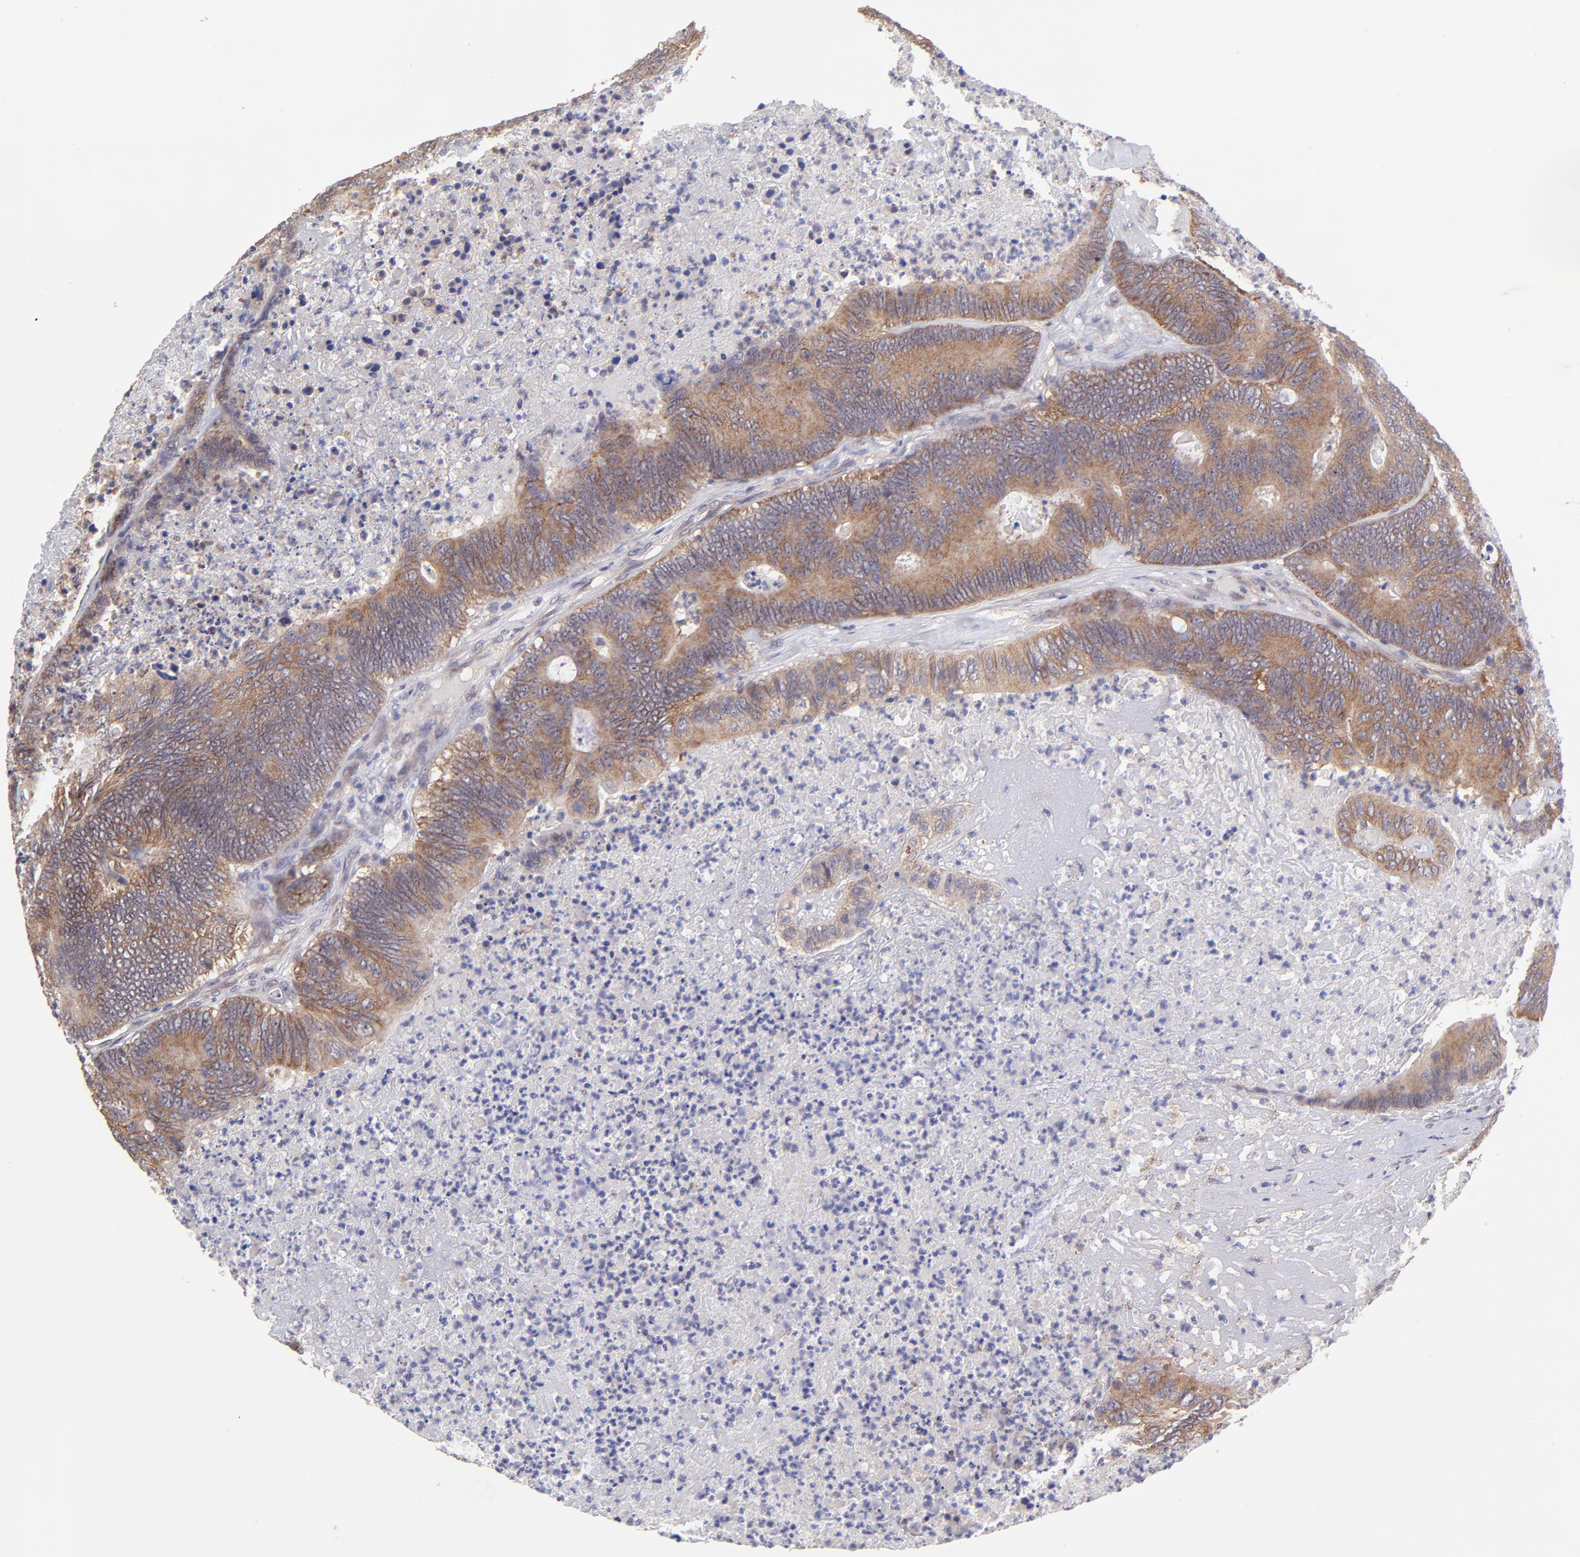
{"staining": {"intensity": "moderate", "quantity": ">75%", "location": "cytoplasmic/membranous"}, "tissue": "colorectal cancer", "cell_type": "Tumor cells", "image_type": "cancer", "snomed": [{"axis": "morphology", "description": "Adenocarcinoma, NOS"}, {"axis": "topography", "description": "Colon"}], "caption": "Colorectal adenocarcinoma stained for a protein exhibits moderate cytoplasmic/membranous positivity in tumor cells.", "gene": "NSF", "patient": {"sex": "male", "age": 65}}